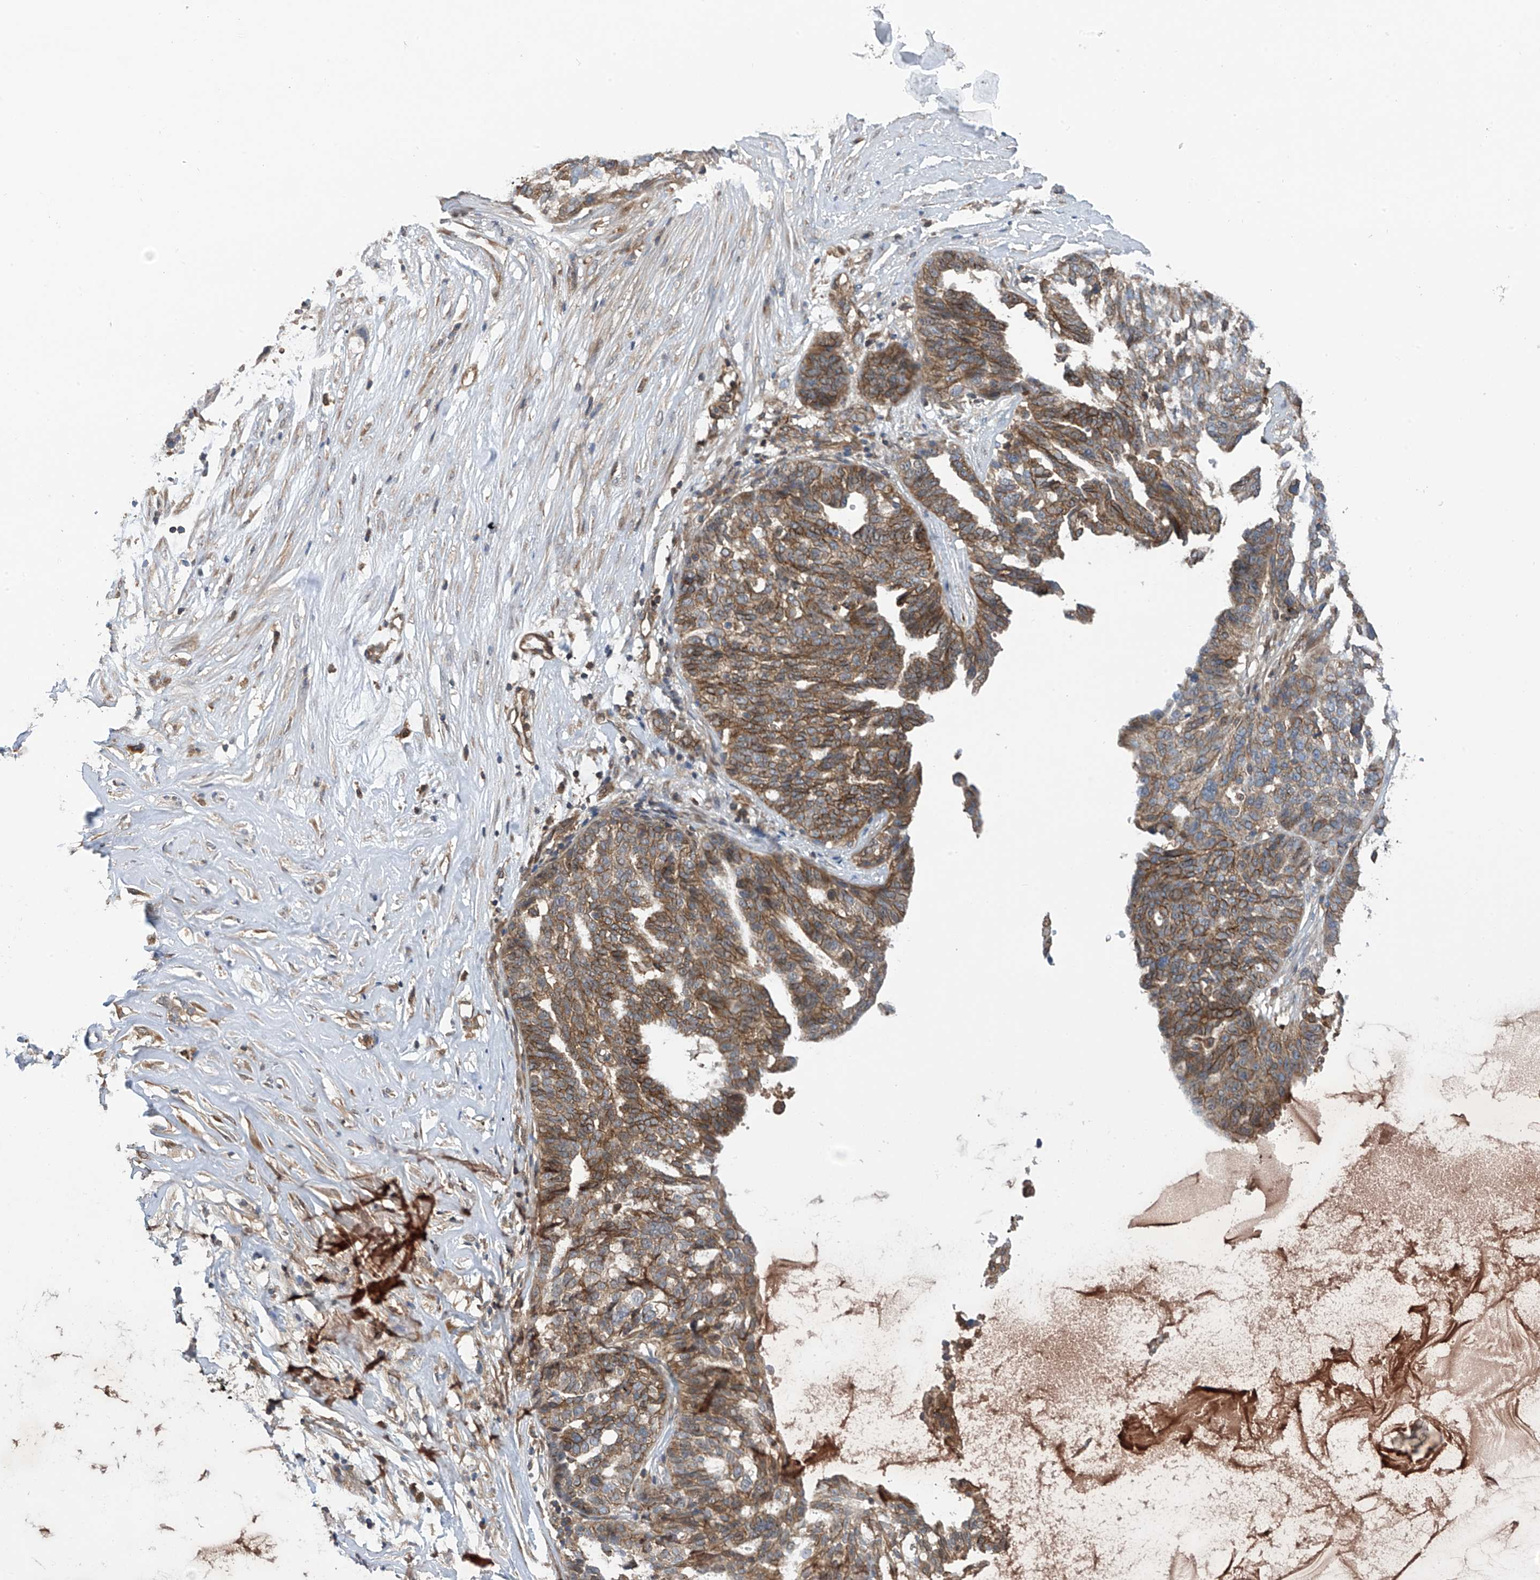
{"staining": {"intensity": "moderate", "quantity": ">75%", "location": "cytoplasmic/membranous"}, "tissue": "ovarian cancer", "cell_type": "Tumor cells", "image_type": "cancer", "snomed": [{"axis": "morphology", "description": "Cystadenocarcinoma, serous, NOS"}, {"axis": "topography", "description": "Ovary"}], "caption": "Moderate cytoplasmic/membranous protein staining is seen in about >75% of tumor cells in ovarian cancer (serous cystadenocarcinoma).", "gene": "CHPF", "patient": {"sex": "female", "age": 59}}